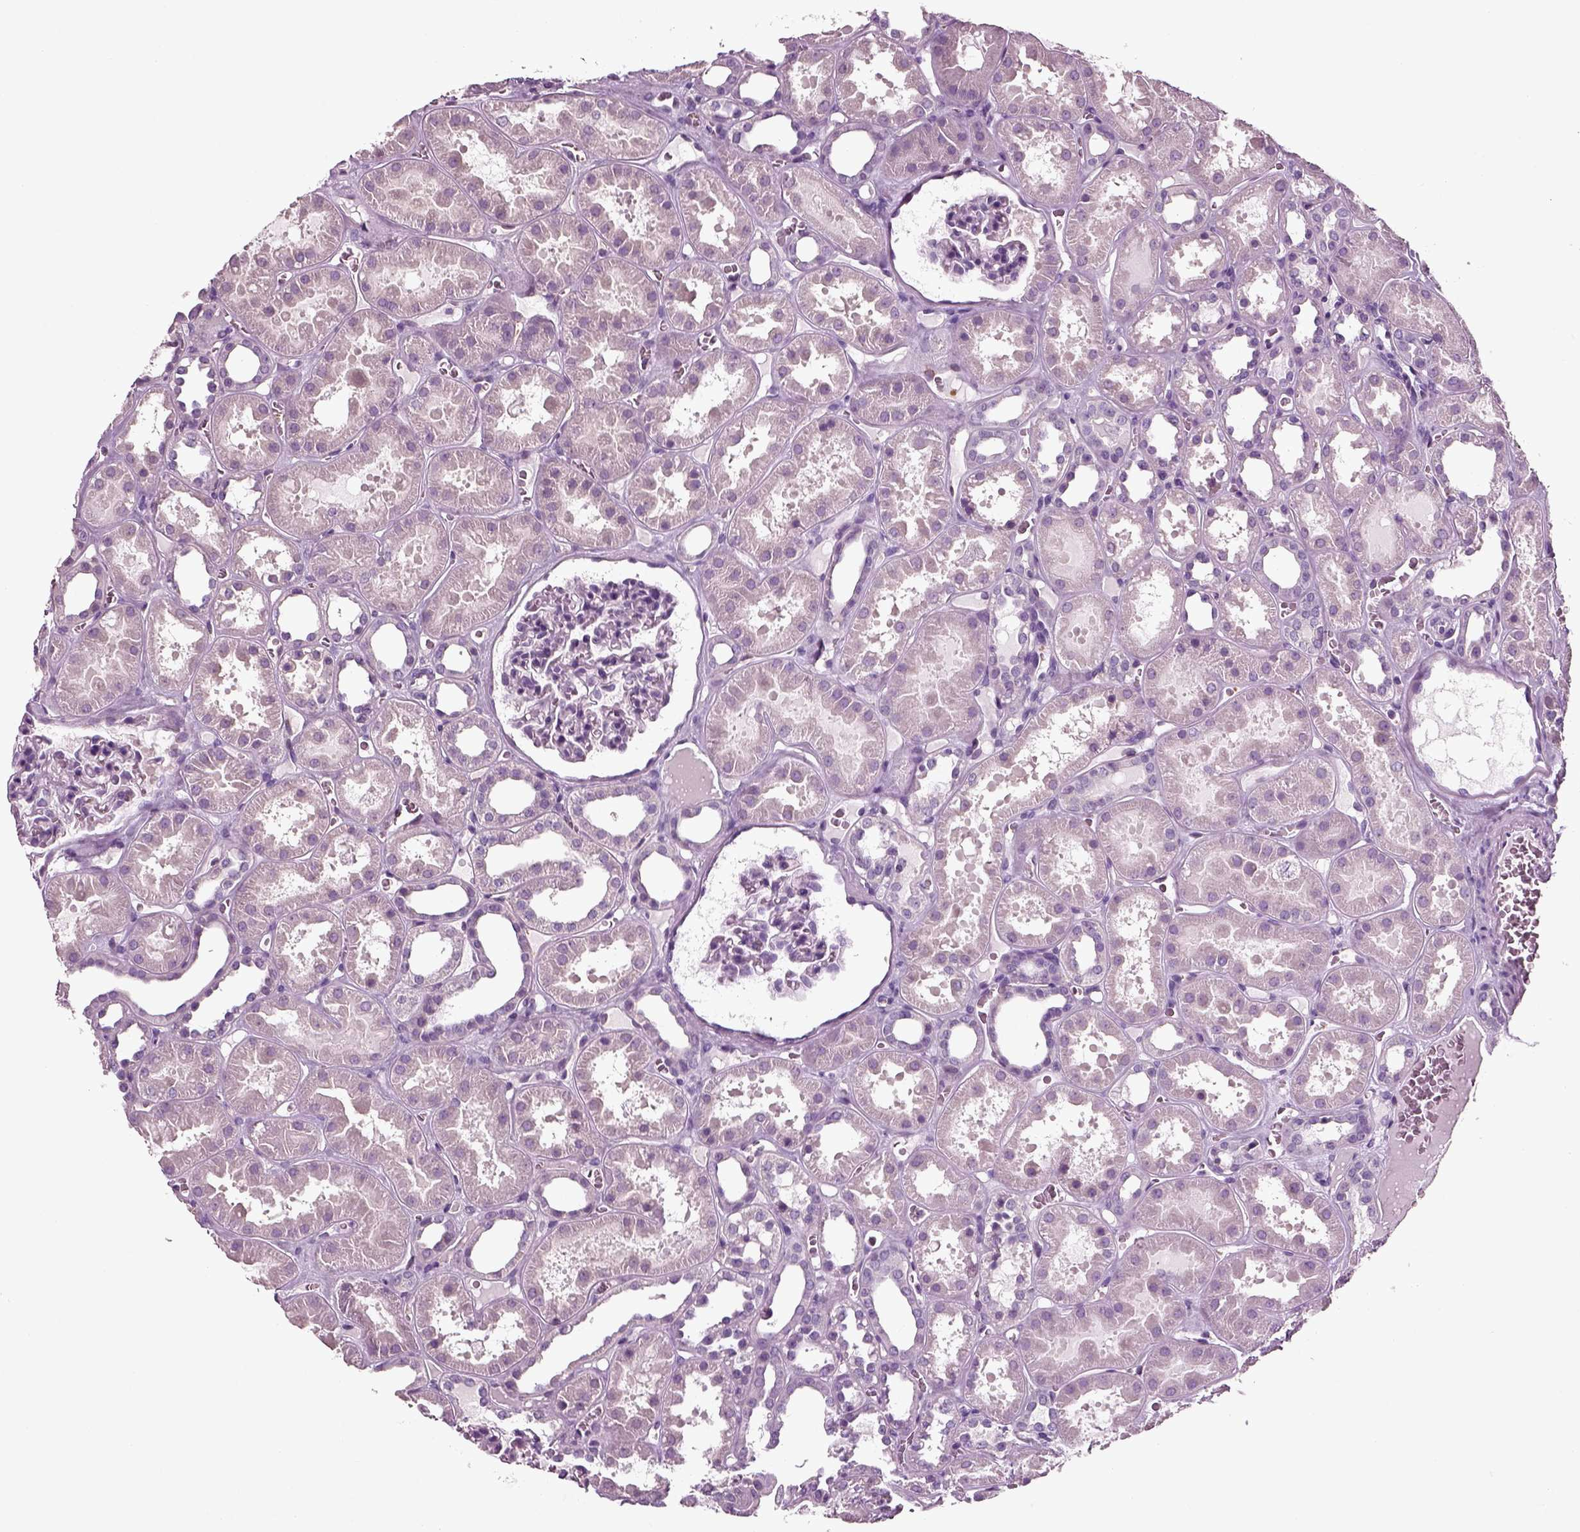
{"staining": {"intensity": "negative", "quantity": "none", "location": "none"}, "tissue": "kidney", "cell_type": "Cells in glomeruli", "image_type": "normal", "snomed": [{"axis": "morphology", "description": "Normal tissue, NOS"}, {"axis": "topography", "description": "Kidney"}], "caption": "Micrograph shows no protein staining in cells in glomeruli of normal kidney. Brightfield microscopy of IHC stained with DAB (brown) and hematoxylin (blue), captured at high magnification.", "gene": "DEFB118", "patient": {"sex": "female", "age": 41}}